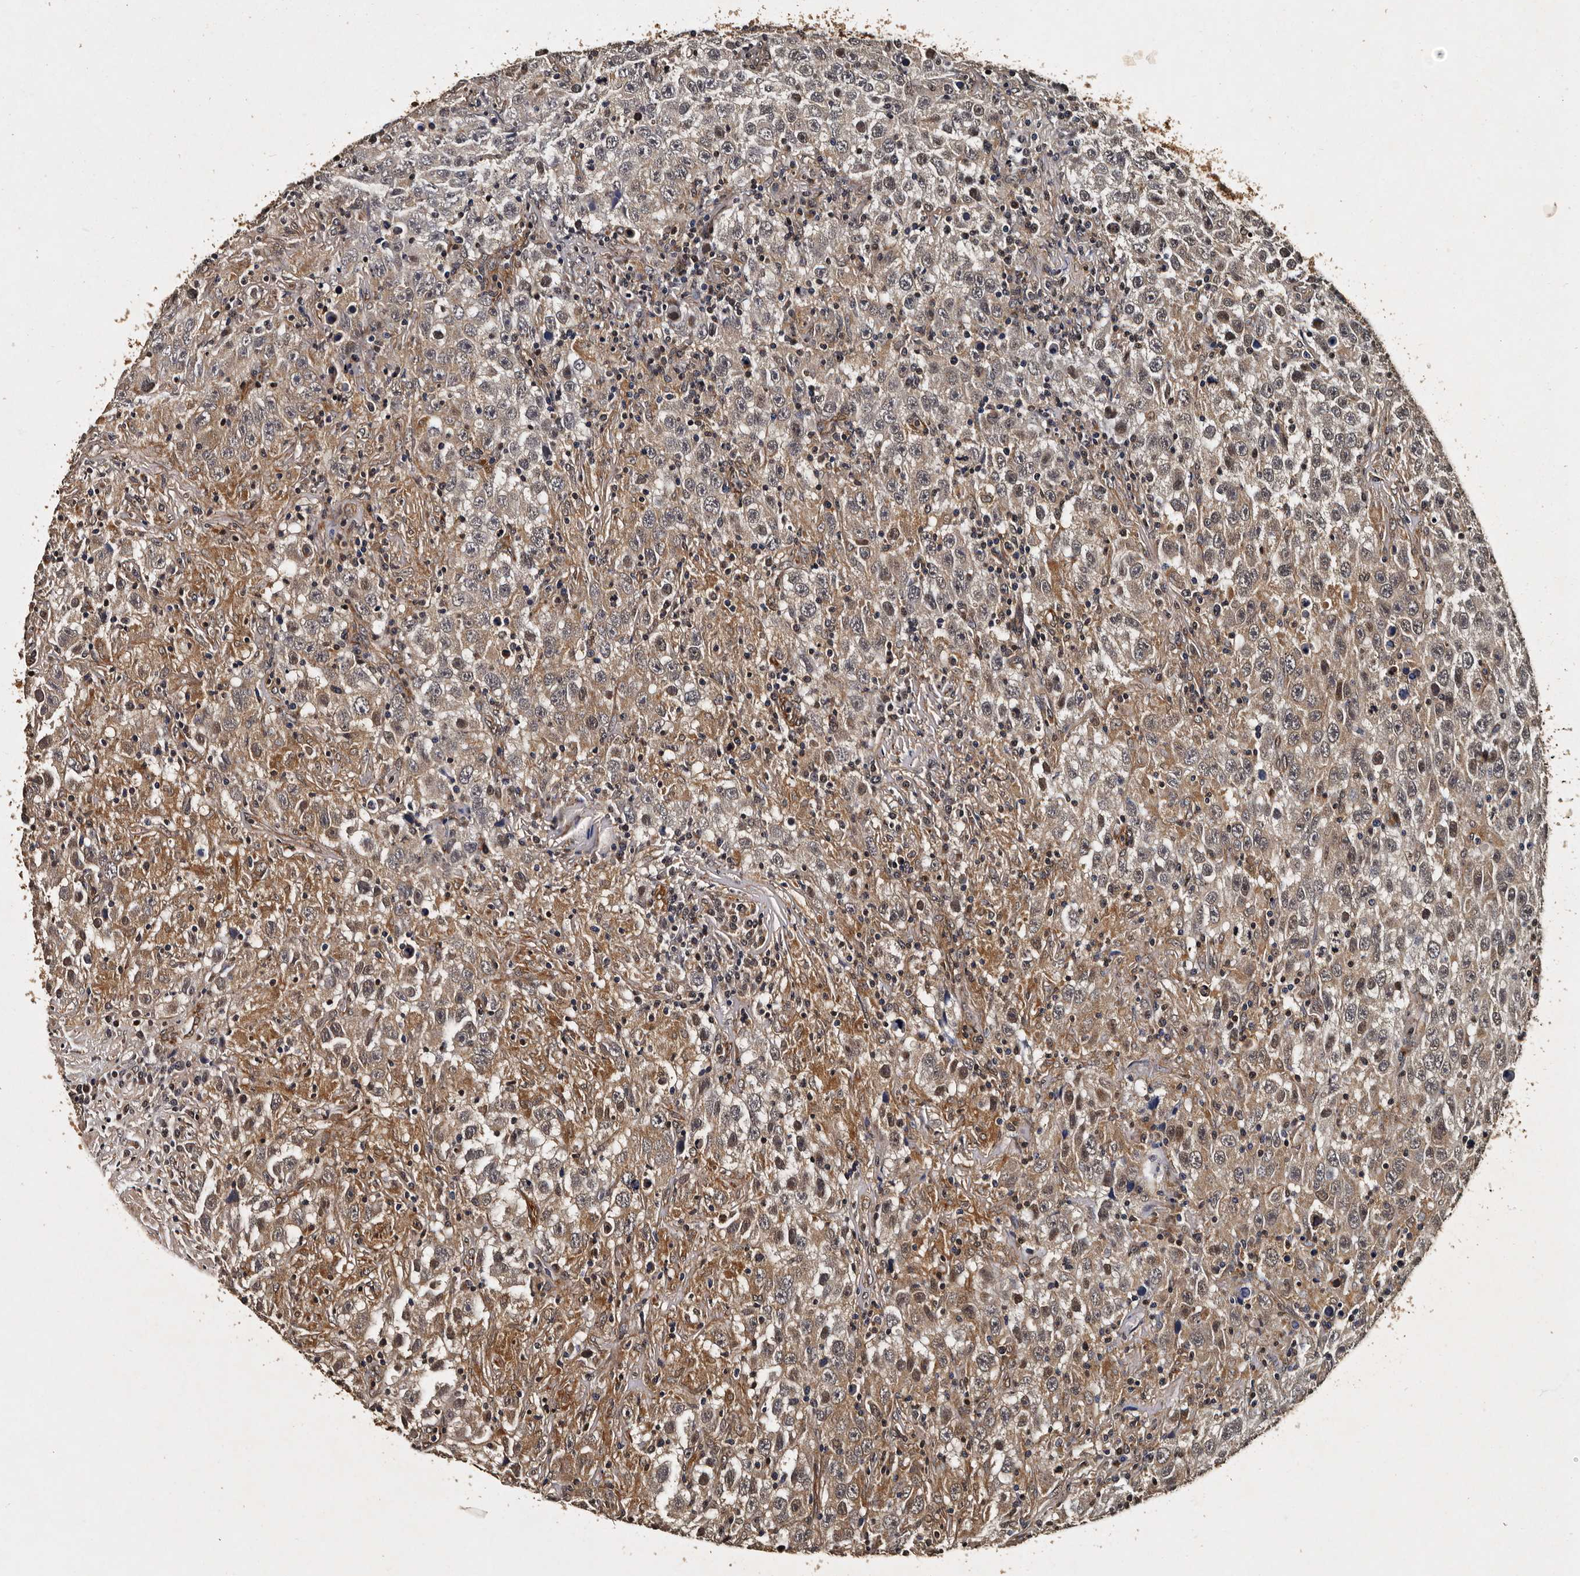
{"staining": {"intensity": "moderate", "quantity": "25%-75%", "location": "cytoplasmic/membranous,nuclear"}, "tissue": "testis cancer", "cell_type": "Tumor cells", "image_type": "cancer", "snomed": [{"axis": "morphology", "description": "Seminoma, NOS"}, {"axis": "topography", "description": "Testis"}], "caption": "Human testis cancer (seminoma) stained for a protein (brown) demonstrates moderate cytoplasmic/membranous and nuclear positive positivity in approximately 25%-75% of tumor cells.", "gene": "CPNE3", "patient": {"sex": "male", "age": 41}}